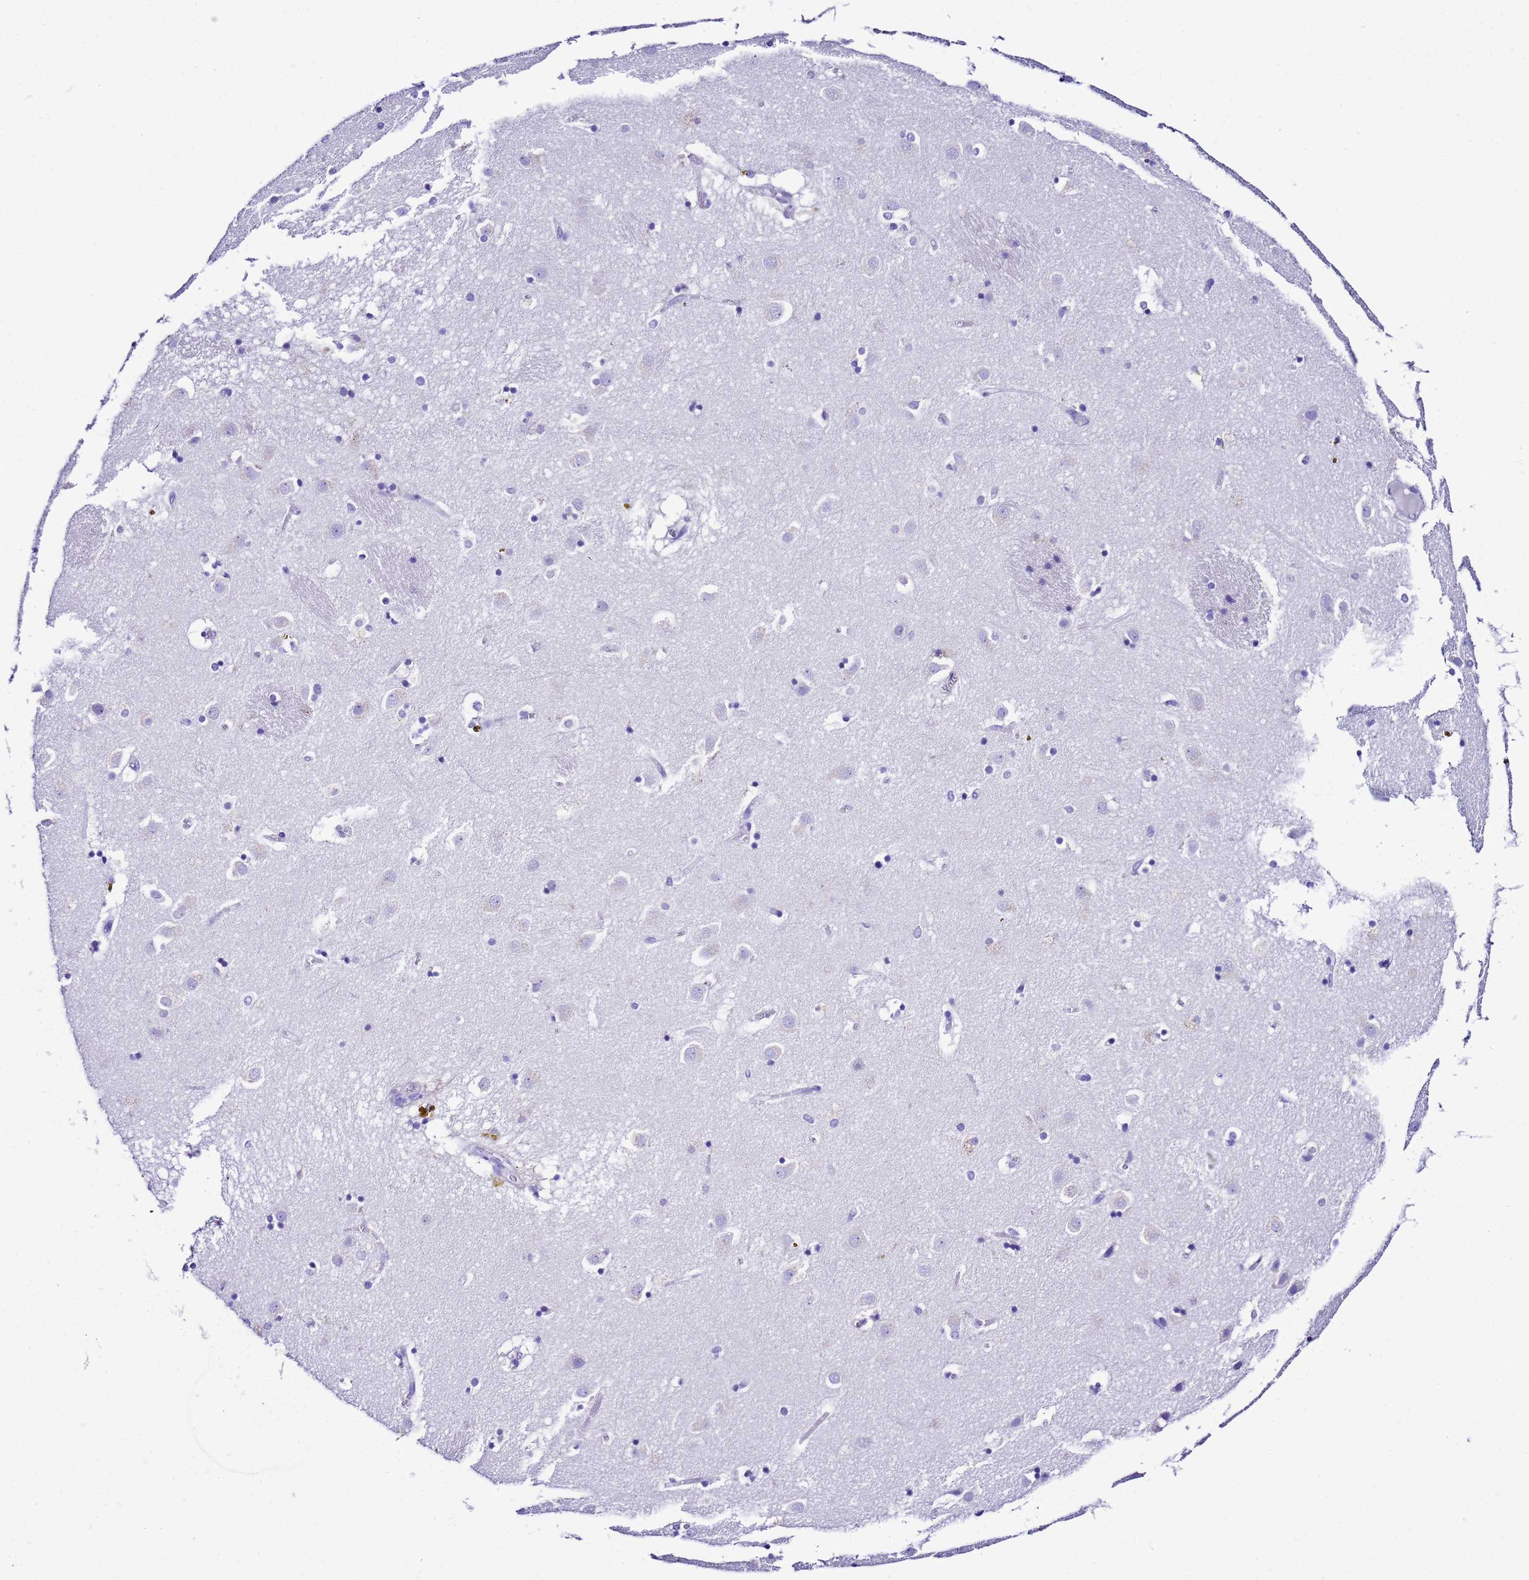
{"staining": {"intensity": "negative", "quantity": "none", "location": "none"}, "tissue": "caudate", "cell_type": "Glial cells", "image_type": "normal", "snomed": [{"axis": "morphology", "description": "Normal tissue, NOS"}, {"axis": "topography", "description": "Lateral ventricle wall"}], "caption": "High magnification brightfield microscopy of unremarkable caudate stained with DAB (3,3'-diaminobenzidine) (brown) and counterstained with hematoxylin (blue): glial cells show no significant expression.", "gene": "UGT2A1", "patient": {"sex": "male", "age": 70}}